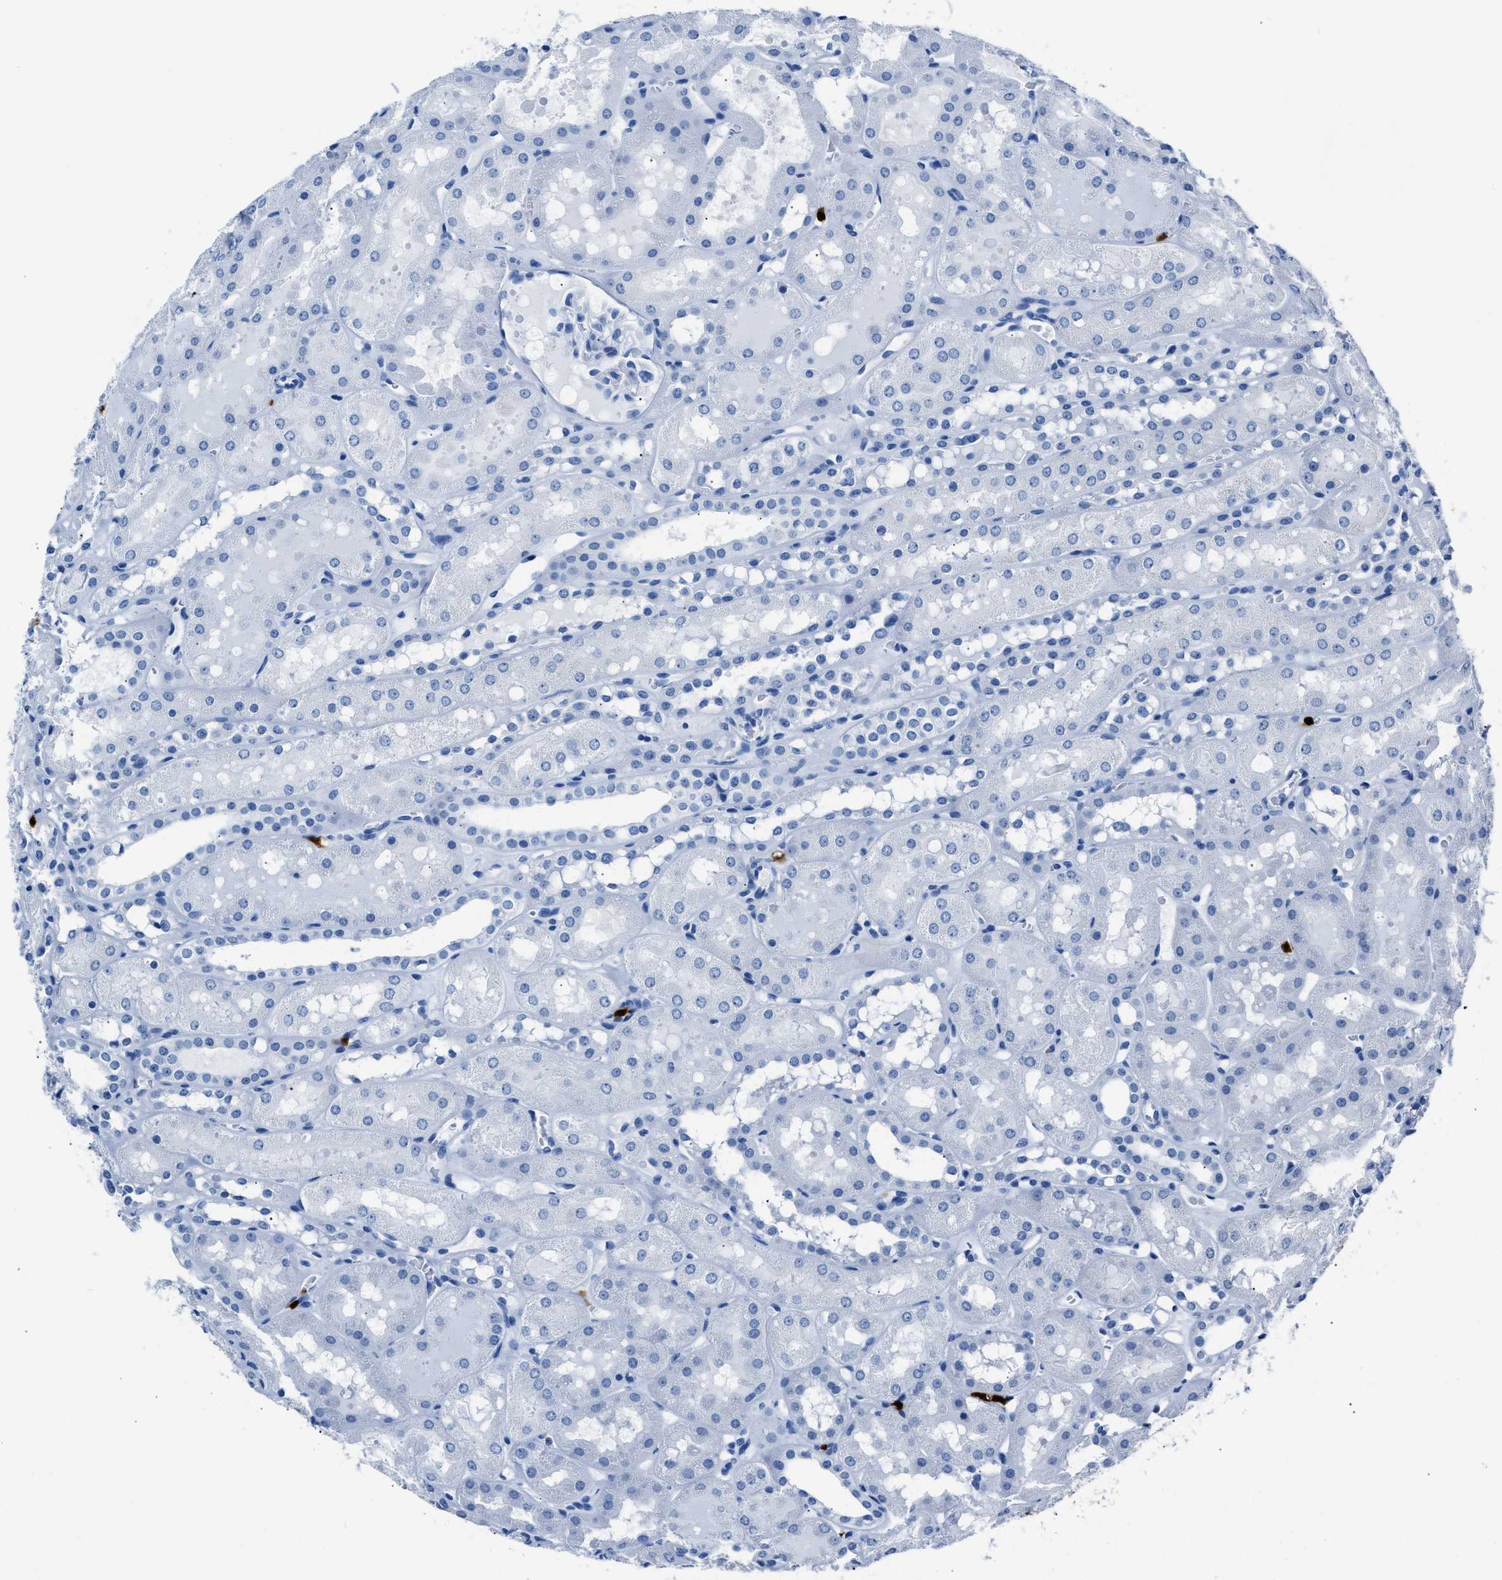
{"staining": {"intensity": "negative", "quantity": "none", "location": "none"}, "tissue": "kidney", "cell_type": "Cells in glomeruli", "image_type": "normal", "snomed": [{"axis": "morphology", "description": "Normal tissue, NOS"}, {"axis": "topography", "description": "Kidney"}, {"axis": "topography", "description": "Urinary bladder"}], "caption": "The histopathology image exhibits no significant positivity in cells in glomeruli of kidney. Brightfield microscopy of immunohistochemistry stained with DAB (brown) and hematoxylin (blue), captured at high magnification.", "gene": "S100P", "patient": {"sex": "male", "age": 16}}